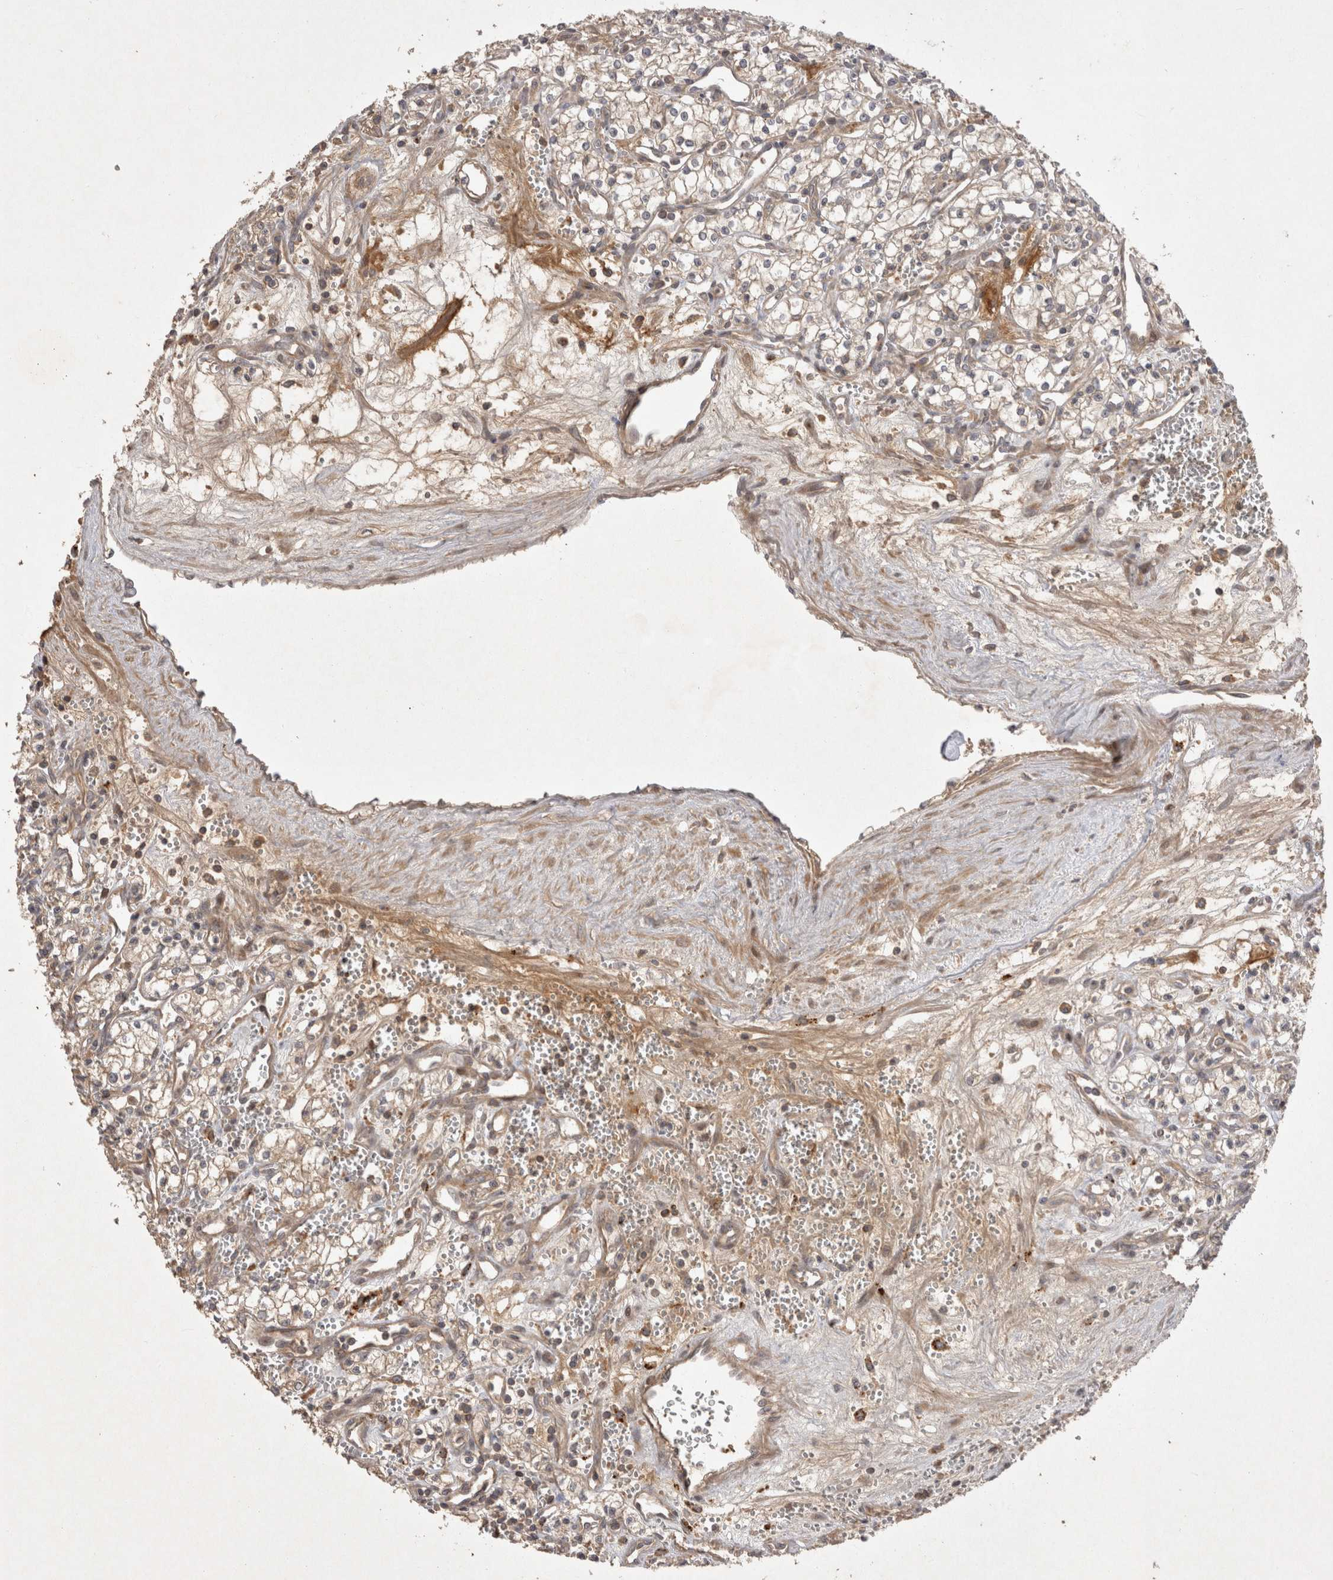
{"staining": {"intensity": "weak", "quantity": ">75%", "location": "cytoplasmic/membranous"}, "tissue": "renal cancer", "cell_type": "Tumor cells", "image_type": "cancer", "snomed": [{"axis": "morphology", "description": "Adenocarcinoma, NOS"}, {"axis": "topography", "description": "Kidney"}], "caption": "Human adenocarcinoma (renal) stained with a brown dye exhibits weak cytoplasmic/membranous positive staining in approximately >75% of tumor cells.", "gene": "PPP1R42", "patient": {"sex": "male", "age": 59}}